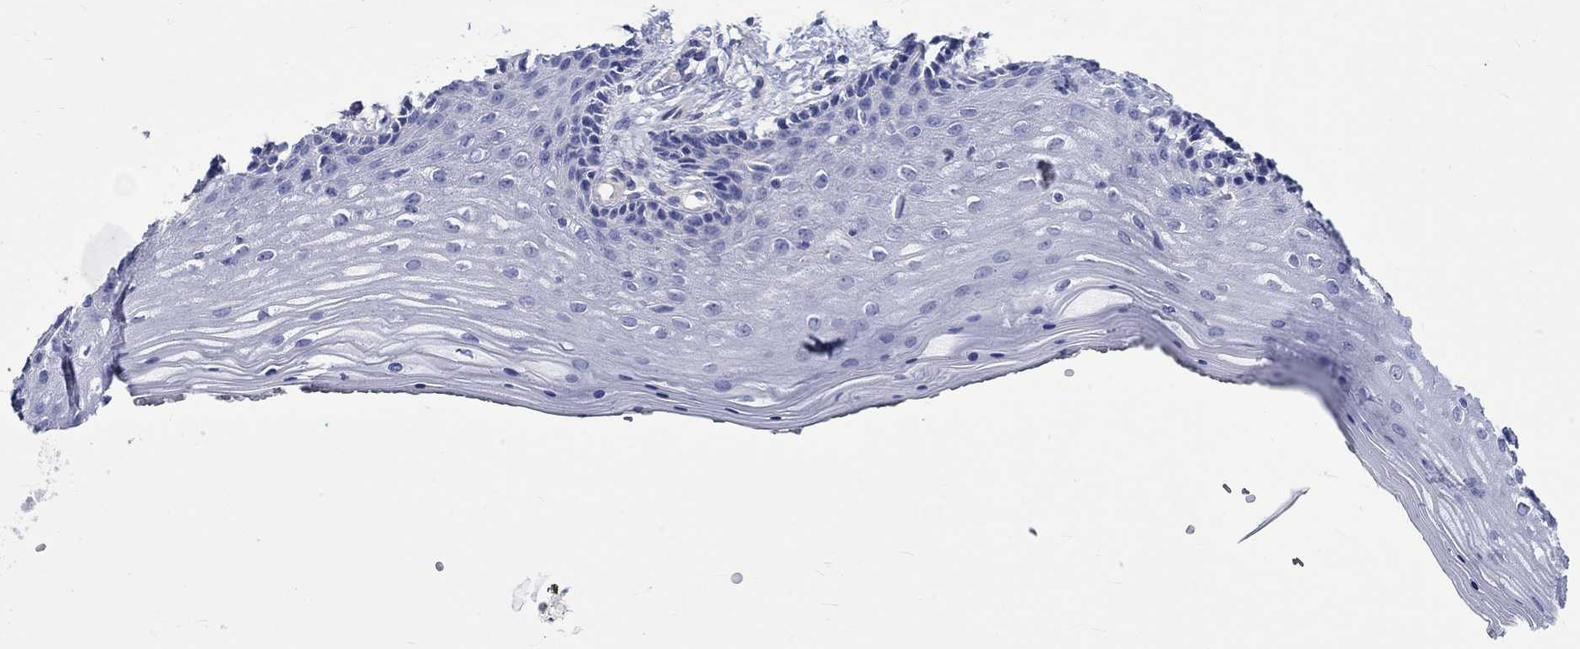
{"staining": {"intensity": "negative", "quantity": "none", "location": "none"}, "tissue": "vagina", "cell_type": "Squamous epithelial cells", "image_type": "normal", "snomed": [{"axis": "morphology", "description": "Normal tissue, NOS"}, {"axis": "topography", "description": "Vagina"}], "caption": "There is no significant expression in squamous epithelial cells of vagina. (IHC, brightfield microscopy, high magnification).", "gene": "SH2D7", "patient": {"sex": "female", "age": 45}}